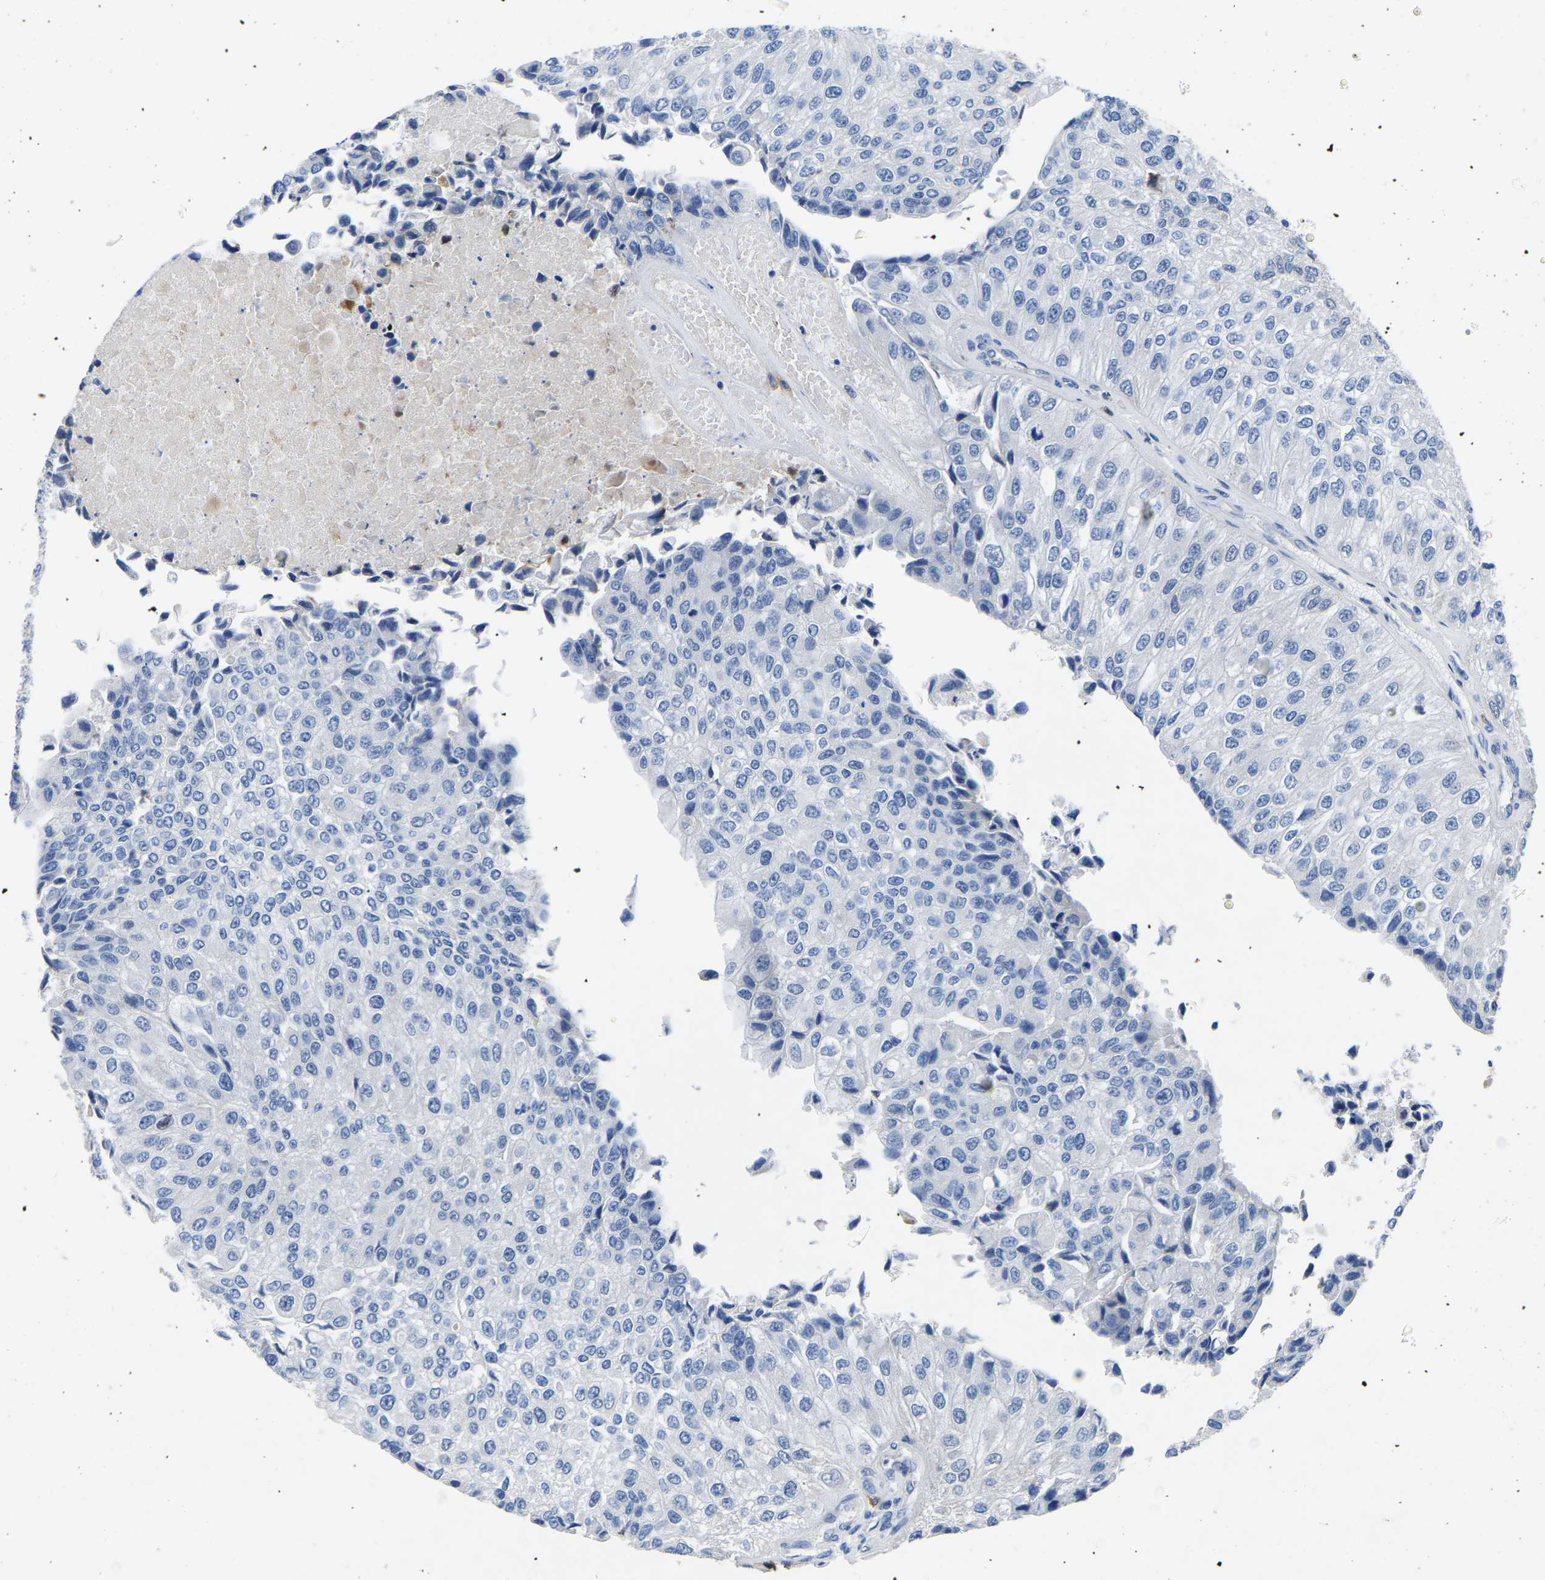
{"staining": {"intensity": "negative", "quantity": "none", "location": "none"}, "tissue": "urothelial cancer", "cell_type": "Tumor cells", "image_type": "cancer", "snomed": [{"axis": "morphology", "description": "Urothelial carcinoma, High grade"}, {"axis": "topography", "description": "Kidney"}, {"axis": "topography", "description": "Urinary bladder"}], "caption": "Protein analysis of urothelial cancer displays no significant positivity in tumor cells.", "gene": "ATG2B", "patient": {"sex": "male", "age": 77}}